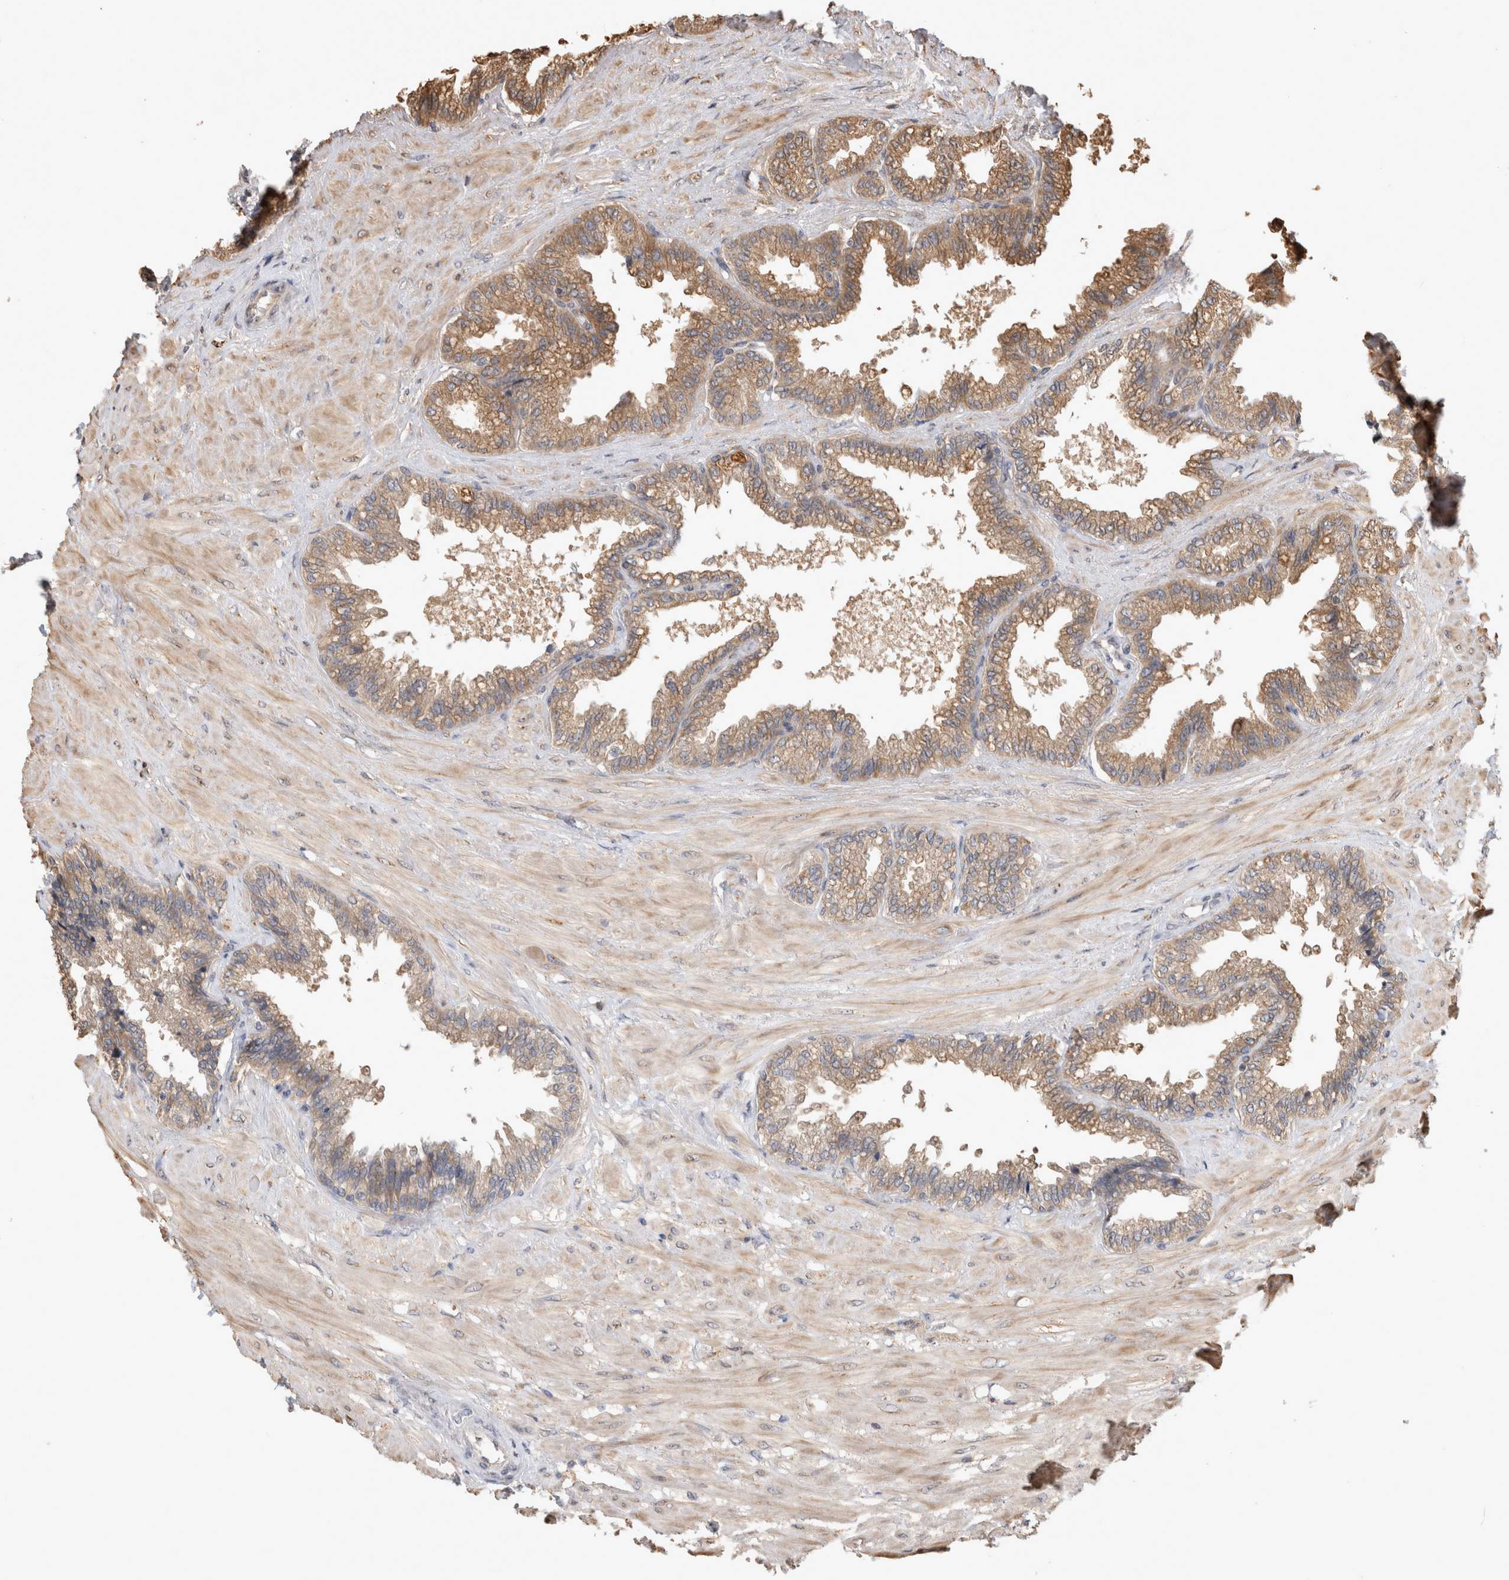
{"staining": {"intensity": "moderate", "quantity": ">75%", "location": "cytoplasmic/membranous"}, "tissue": "seminal vesicle", "cell_type": "Glandular cells", "image_type": "normal", "snomed": [{"axis": "morphology", "description": "Normal tissue, NOS"}, {"axis": "topography", "description": "Seminal veicle"}], "caption": "Human seminal vesicle stained with a brown dye reveals moderate cytoplasmic/membranous positive expression in about >75% of glandular cells.", "gene": "CLIP1", "patient": {"sex": "male", "age": 46}}